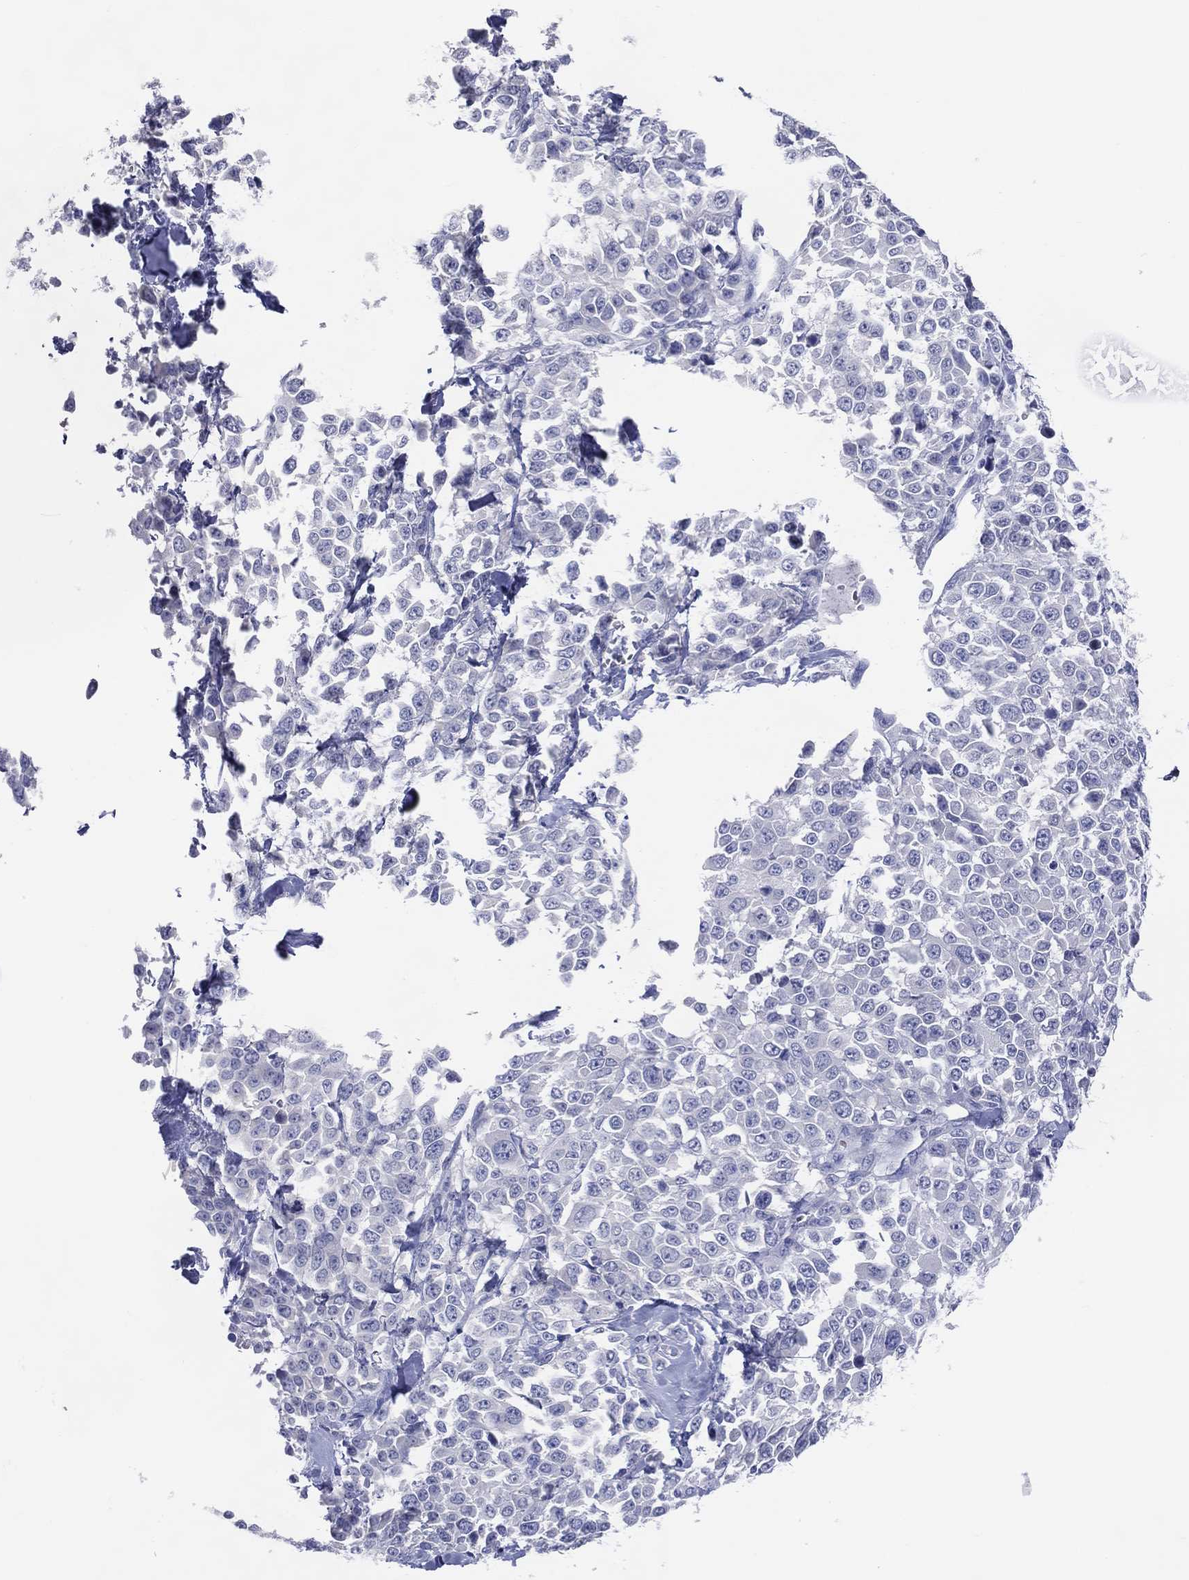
{"staining": {"intensity": "negative", "quantity": "none", "location": "none"}, "tissue": "melanoma", "cell_type": "Tumor cells", "image_type": "cancer", "snomed": [{"axis": "morphology", "description": "Malignant melanoma, Metastatic site"}, {"axis": "topography", "description": "Skin"}], "caption": "Photomicrograph shows no significant protein positivity in tumor cells of melanoma.", "gene": "DNAH6", "patient": {"sex": "male", "age": 84}}